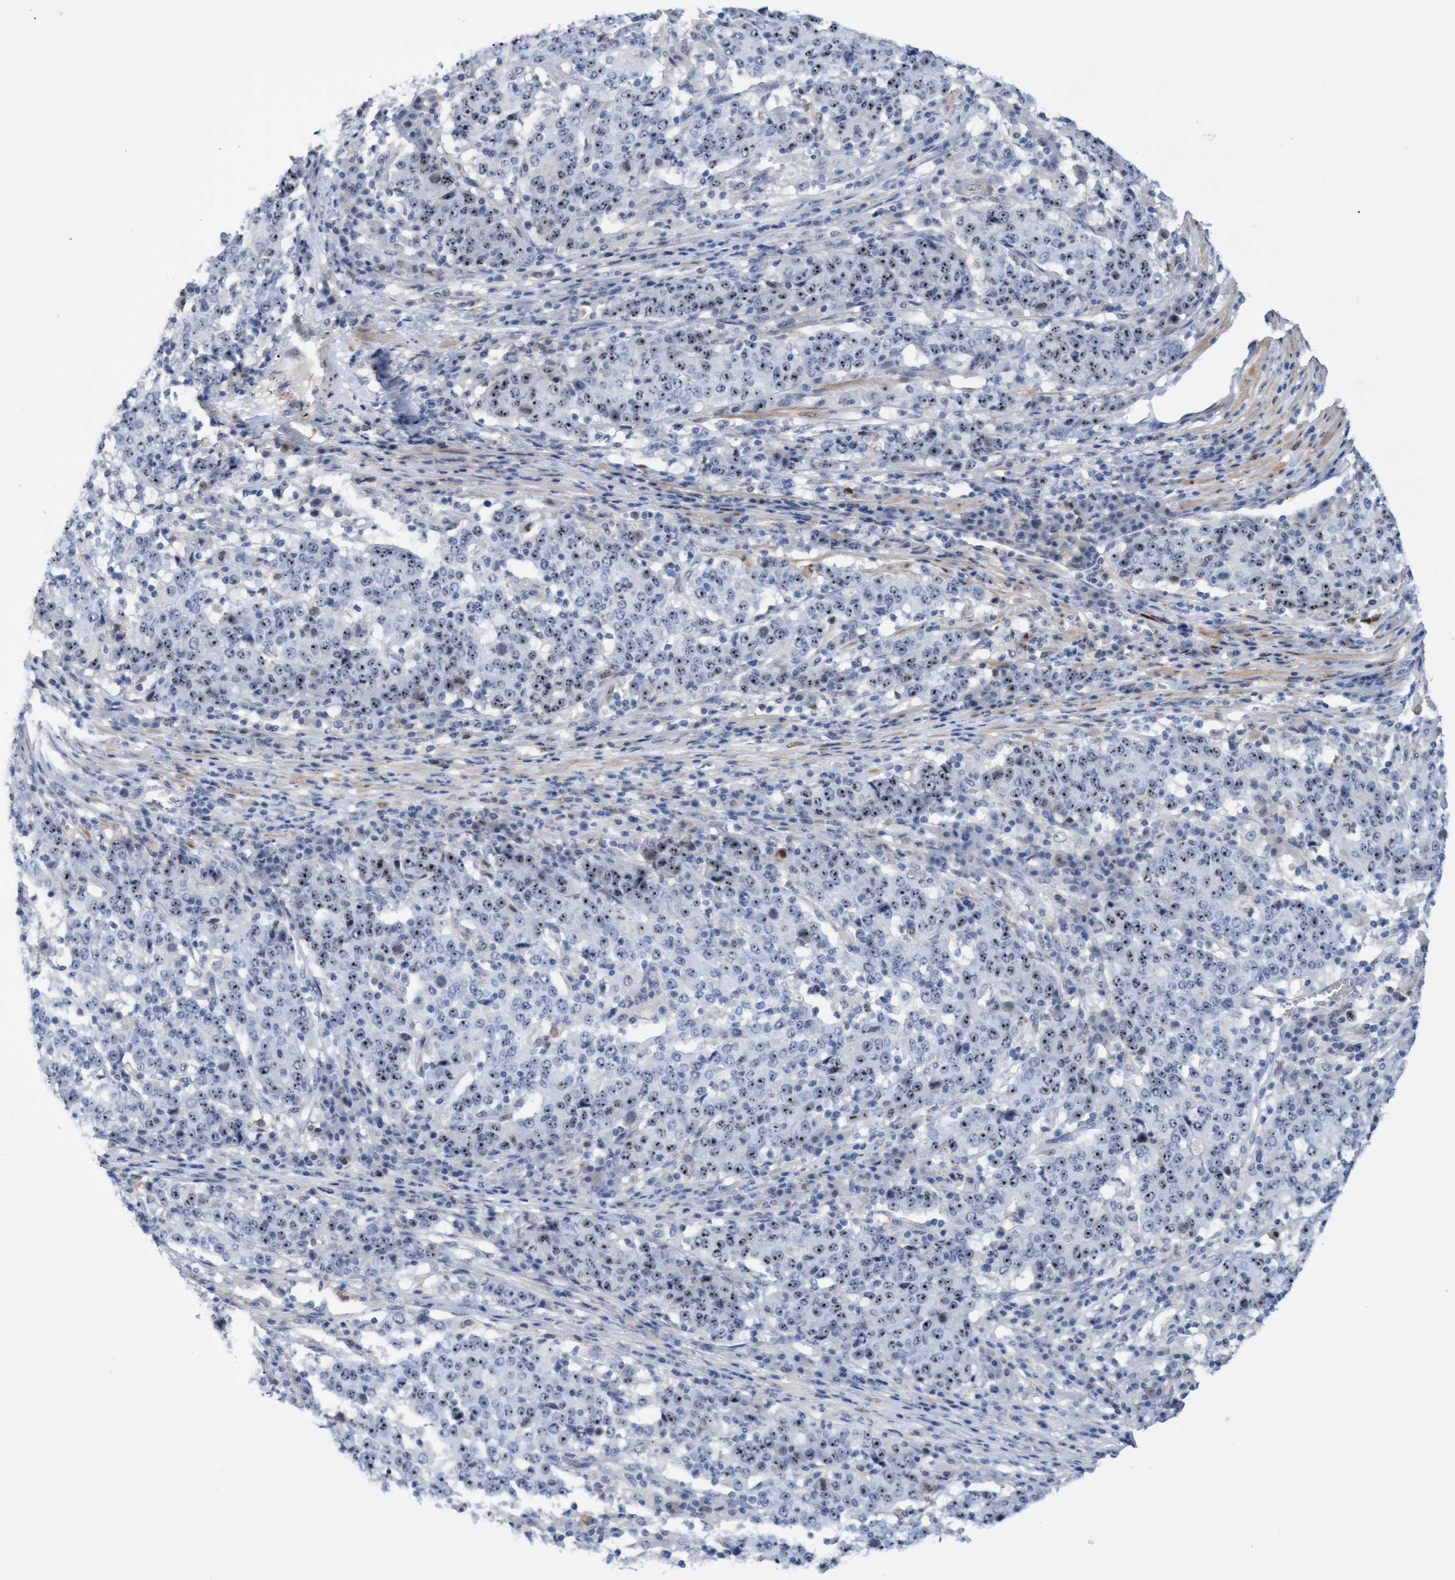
{"staining": {"intensity": "moderate", "quantity": ">75%", "location": "nuclear"}, "tissue": "stomach cancer", "cell_type": "Tumor cells", "image_type": "cancer", "snomed": [{"axis": "morphology", "description": "Adenocarcinoma, NOS"}, {"axis": "topography", "description": "Stomach"}], "caption": "Adenocarcinoma (stomach) stained with a protein marker demonstrates moderate staining in tumor cells.", "gene": "PINX1", "patient": {"sex": "male", "age": 59}}